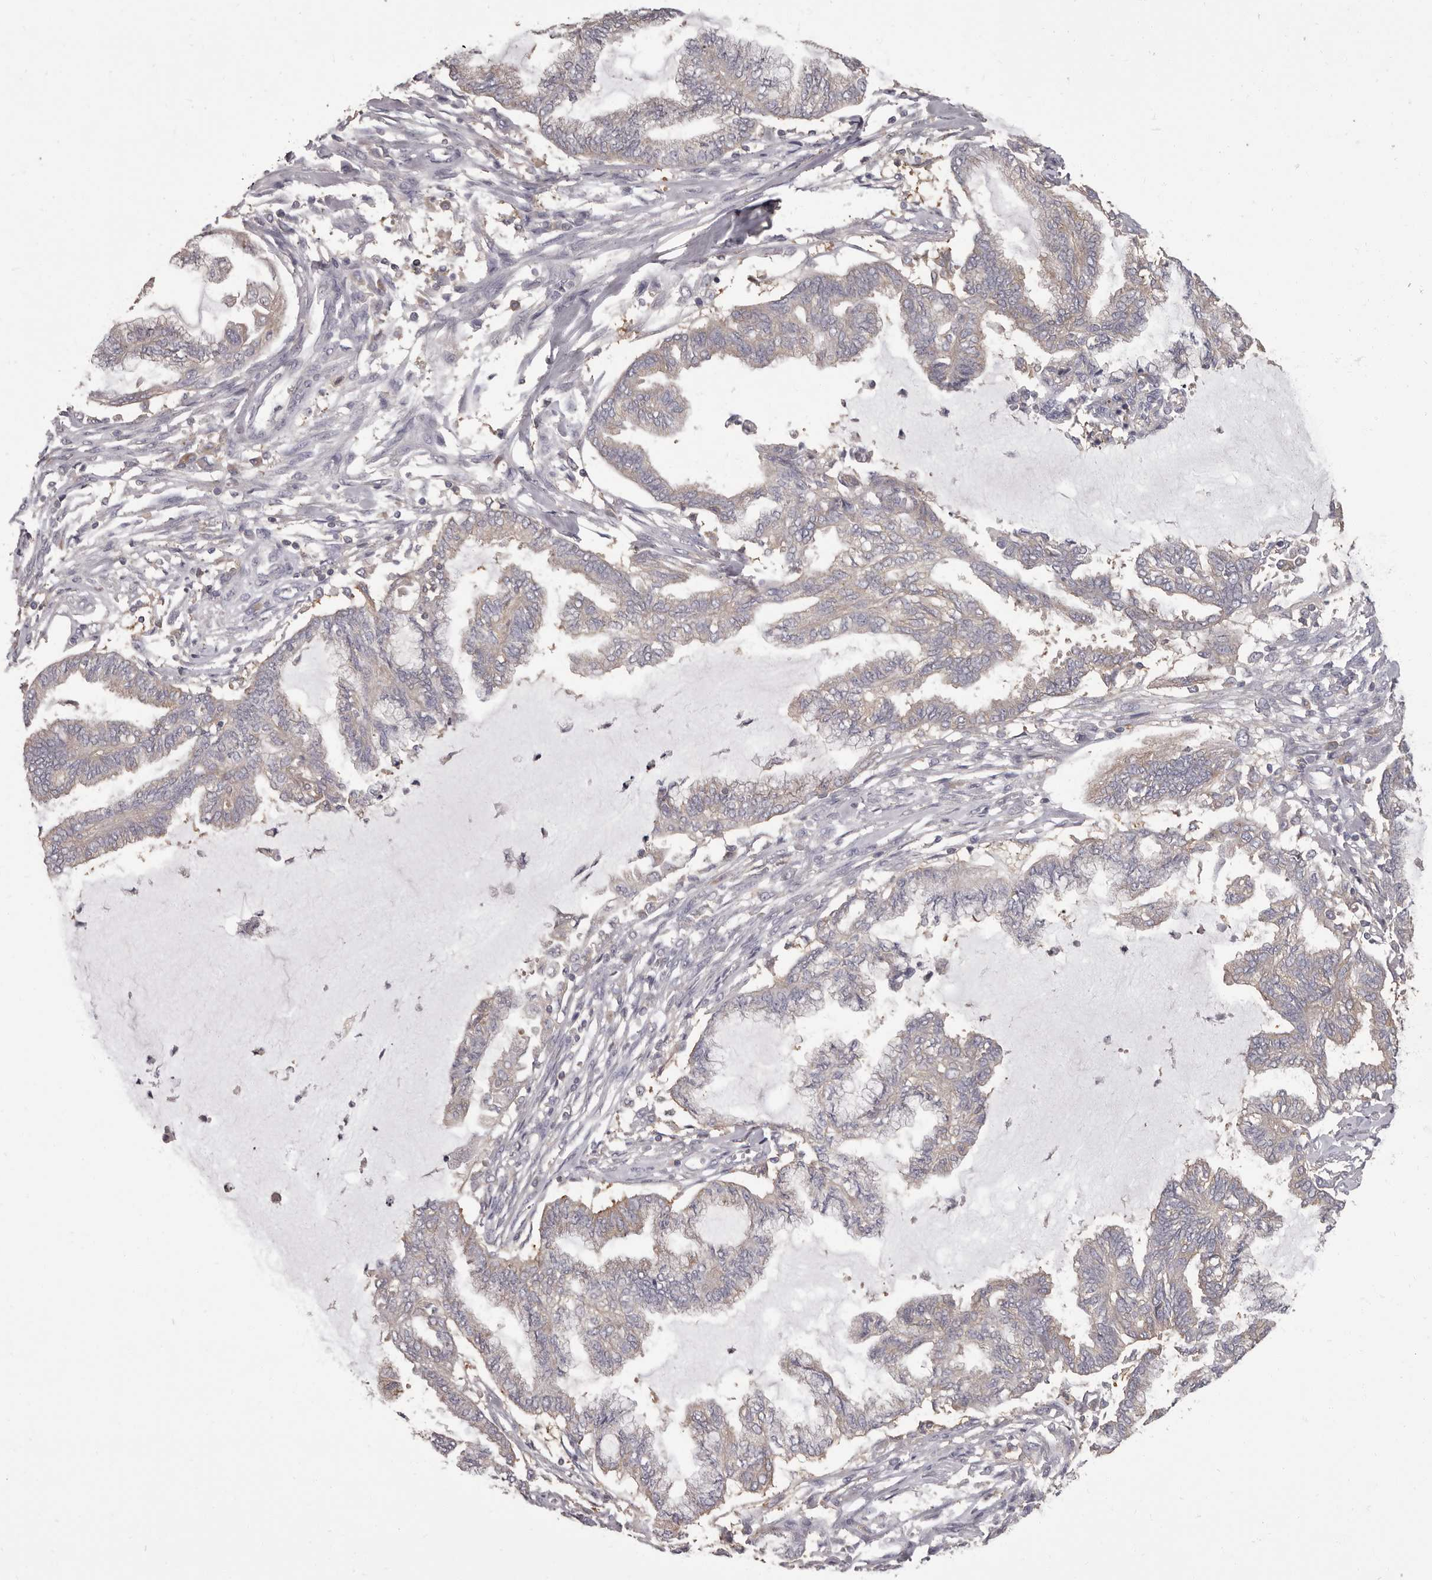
{"staining": {"intensity": "weak", "quantity": "<25%", "location": "cytoplasmic/membranous"}, "tissue": "endometrial cancer", "cell_type": "Tumor cells", "image_type": "cancer", "snomed": [{"axis": "morphology", "description": "Adenocarcinoma, NOS"}, {"axis": "topography", "description": "Endometrium"}], "caption": "An IHC photomicrograph of endometrial cancer (adenocarcinoma) is shown. There is no staining in tumor cells of endometrial cancer (adenocarcinoma).", "gene": "APEH", "patient": {"sex": "female", "age": 86}}